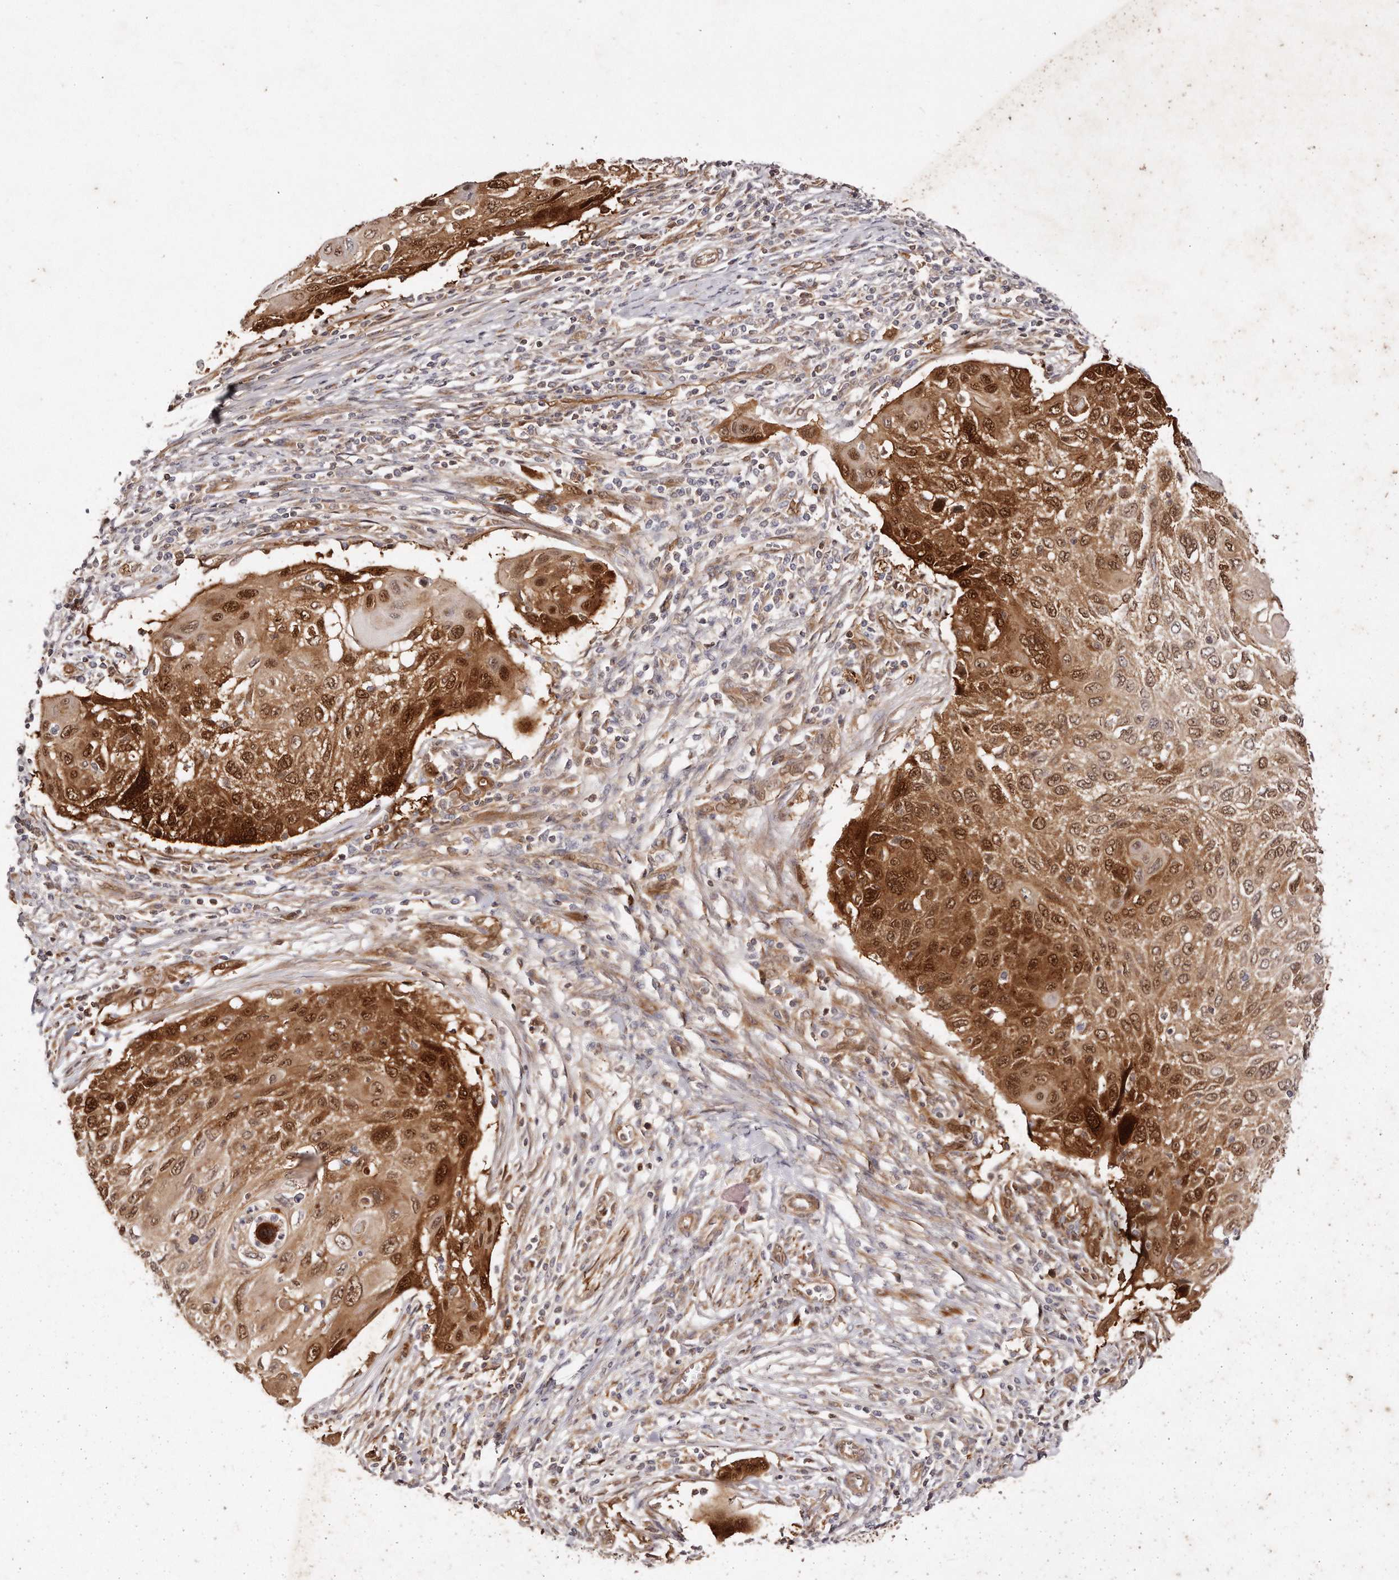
{"staining": {"intensity": "strong", "quantity": ">75%", "location": "cytoplasmic/membranous,nuclear"}, "tissue": "cervical cancer", "cell_type": "Tumor cells", "image_type": "cancer", "snomed": [{"axis": "morphology", "description": "Squamous cell carcinoma, NOS"}, {"axis": "topography", "description": "Cervix"}], "caption": "Immunohistochemical staining of human cervical squamous cell carcinoma demonstrates high levels of strong cytoplasmic/membranous and nuclear positivity in approximately >75% of tumor cells.", "gene": "GBP4", "patient": {"sex": "female", "age": 70}}